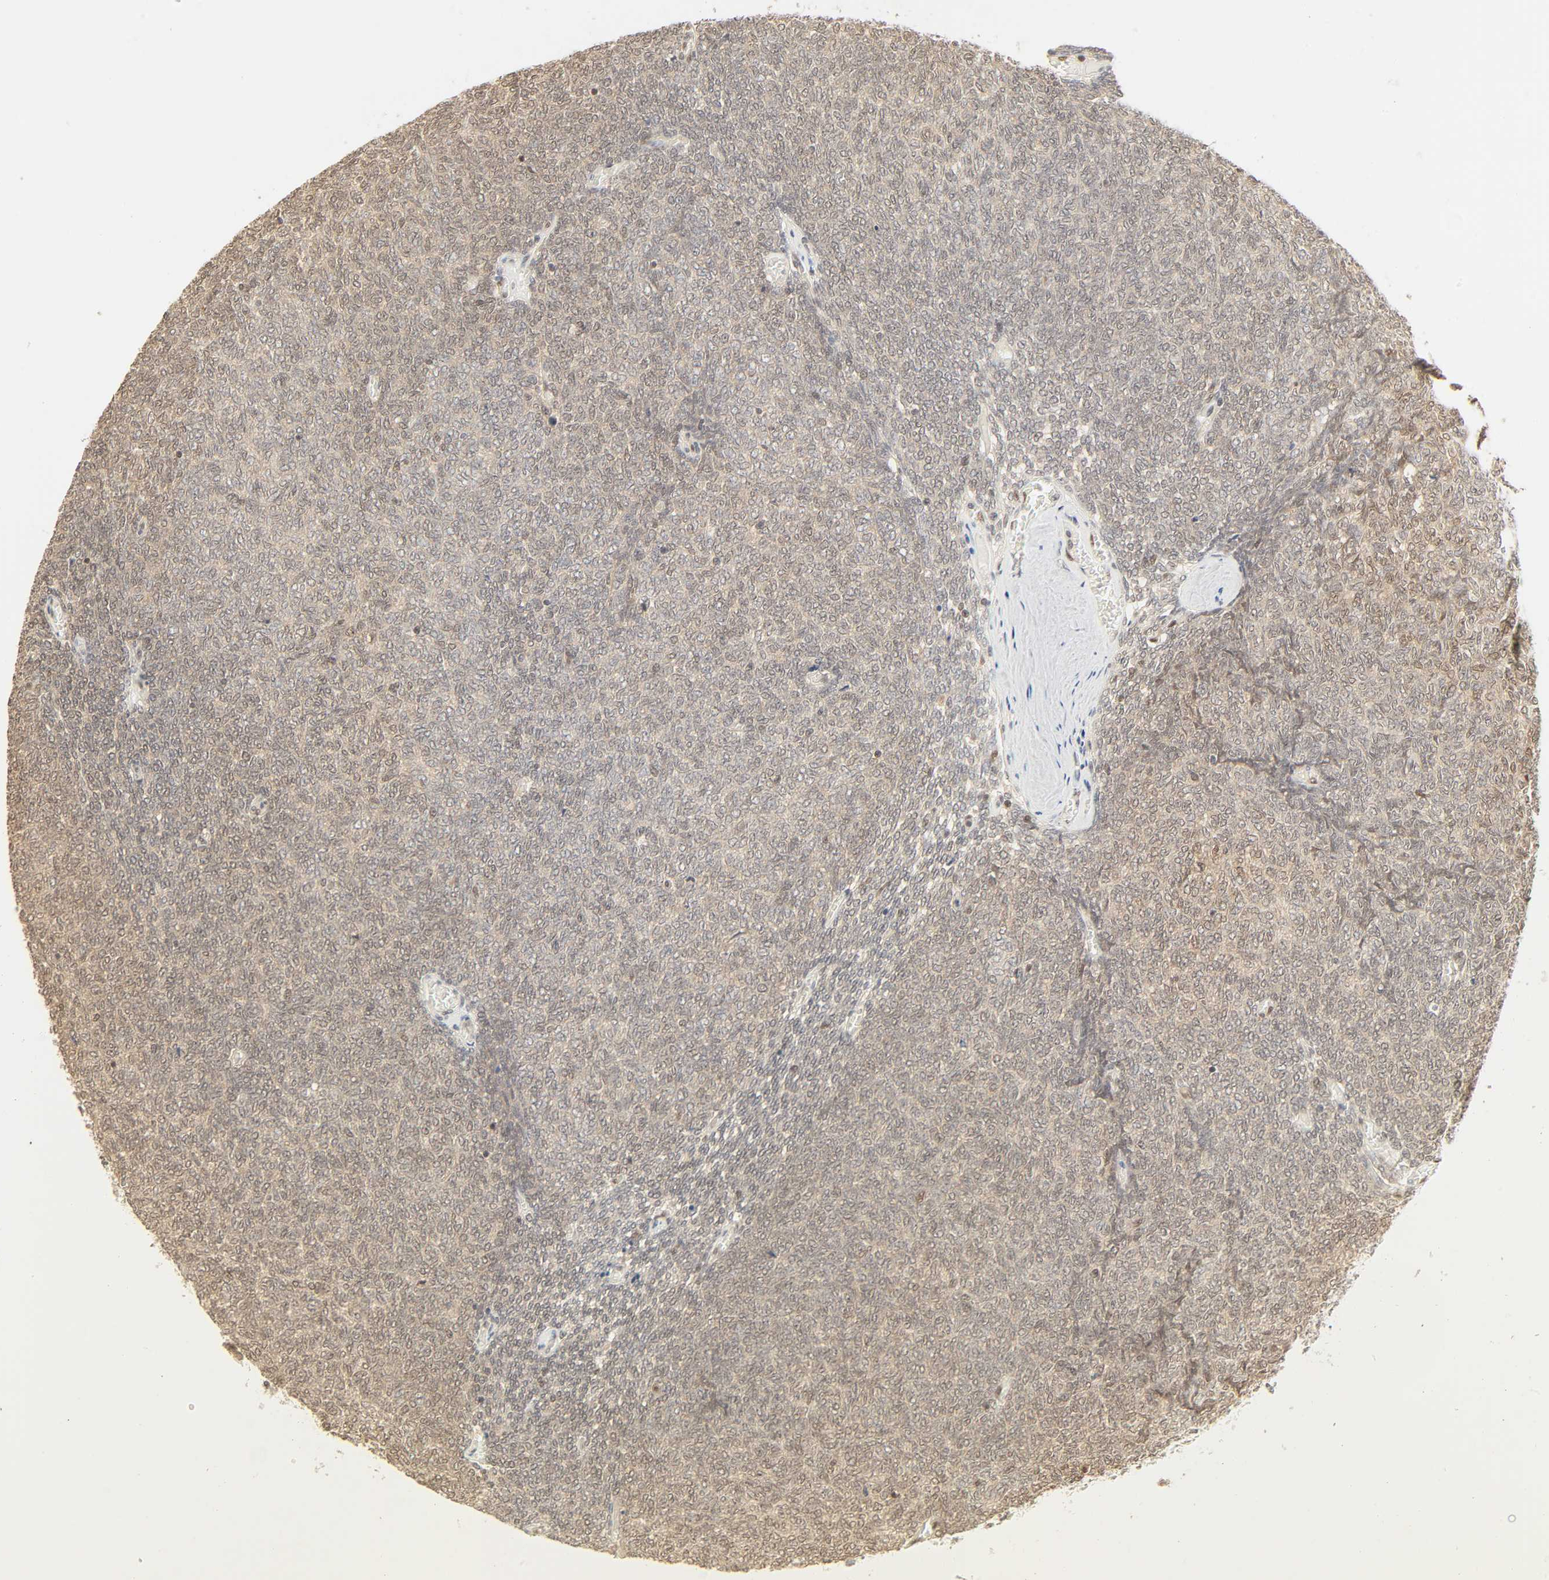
{"staining": {"intensity": "weak", "quantity": "25%-75%", "location": "cytoplasmic/membranous"}, "tissue": "renal cancer", "cell_type": "Tumor cells", "image_type": "cancer", "snomed": [{"axis": "morphology", "description": "Neoplasm, malignant, NOS"}, {"axis": "topography", "description": "Kidney"}], "caption": "Immunohistochemistry (IHC) staining of malignant neoplasm (renal), which exhibits low levels of weak cytoplasmic/membranous staining in approximately 25%-75% of tumor cells indicating weak cytoplasmic/membranous protein staining. The staining was performed using DAB (brown) for protein detection and nuclei were counterstained in hematoxylin (blue).", "gene": "UBC", "patient": {"sex": "male", "age": 28}}